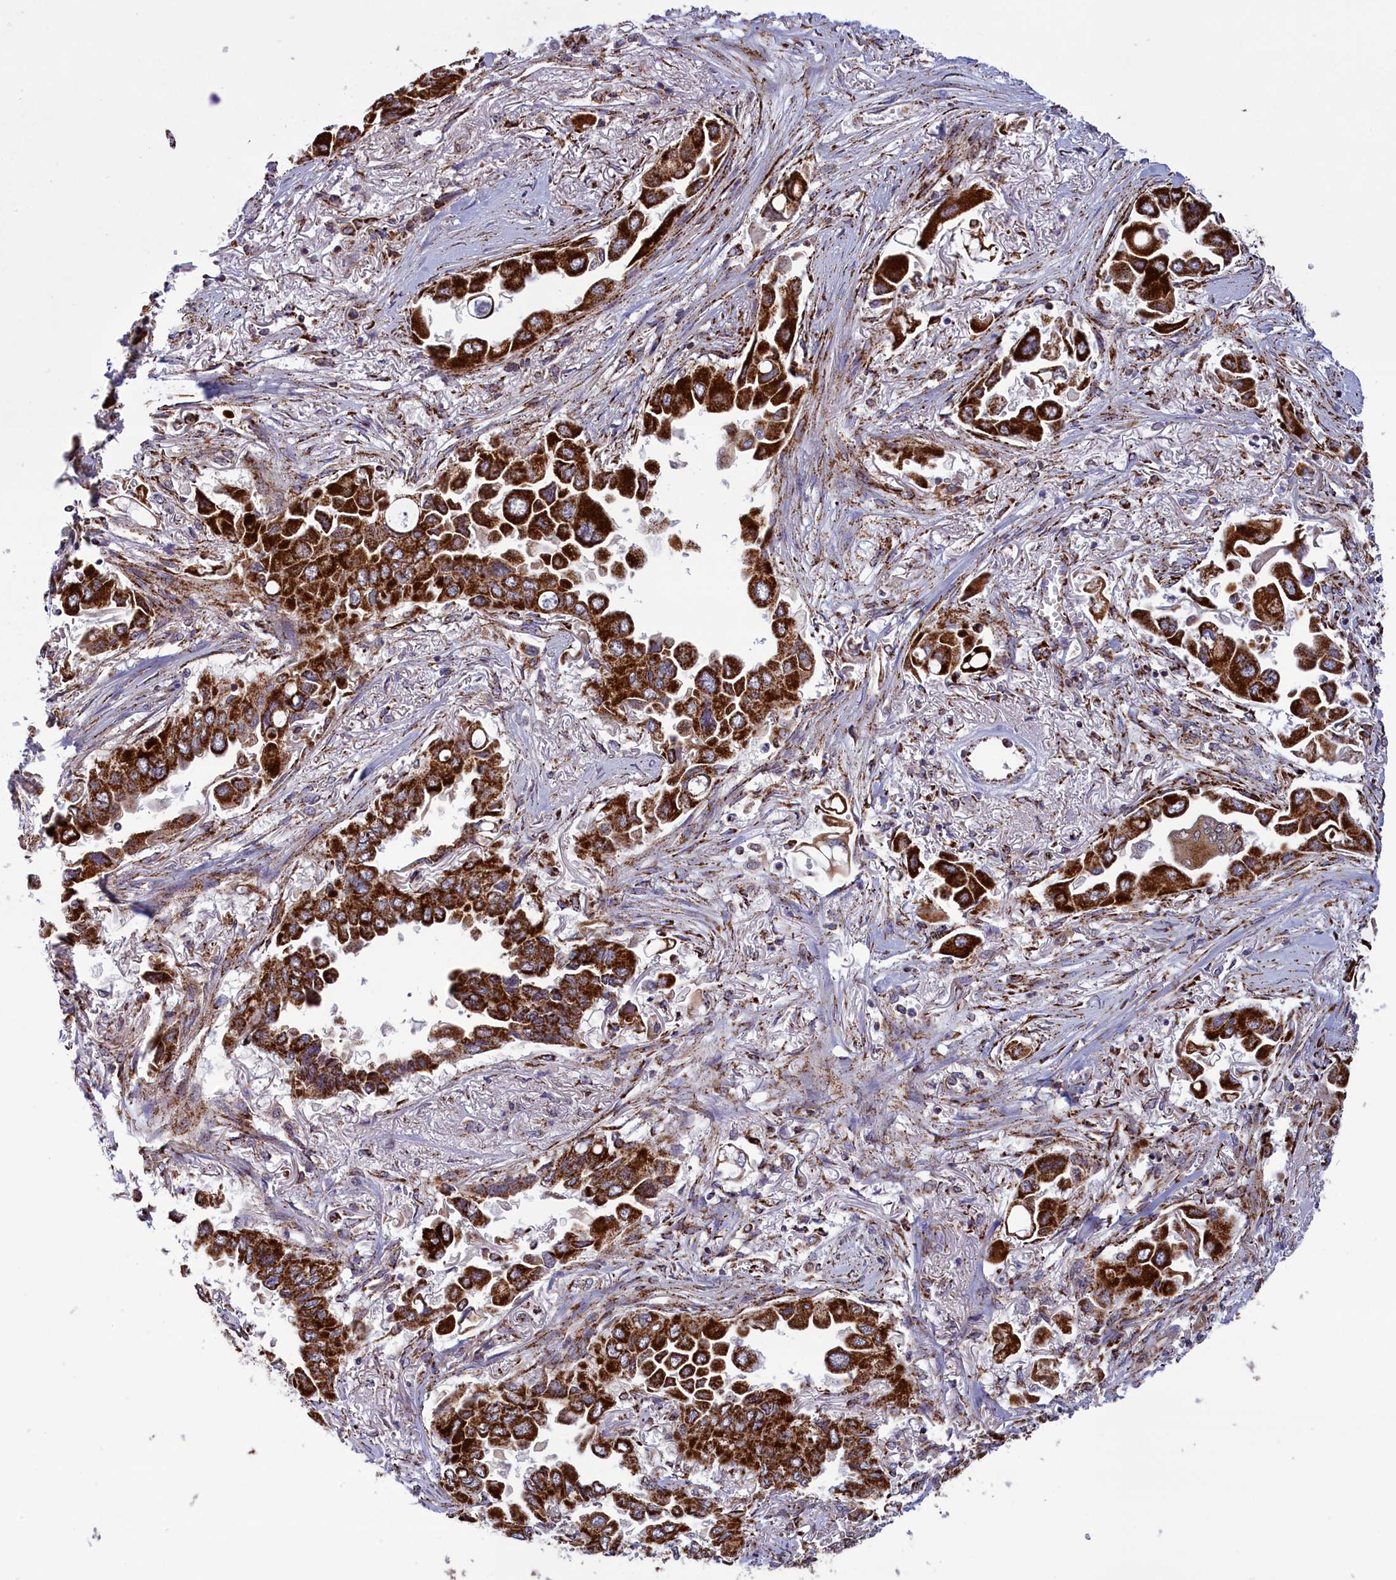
{"staining": {"intensity": "strong", "quantity": ">75%", "location": "cytoplasmic/membranous"}, "tissue": "lung cancer", "cell_type": "Tumor cells", "image_type": "cancer", "snomed": [{"axis": "morphology", "description": "Adenocarcinoma, NOS"}, {"axis": "topography", "description": "Lung"}], "caption": "Immunohistochemical staining of human adenocarcinoma (lung) shows strong cytoplasmic/membranous protein positivity in approximately >75% of tumor cells.", "gene": "ISOC2", "patient": {"sex": "female", "age": 76}}